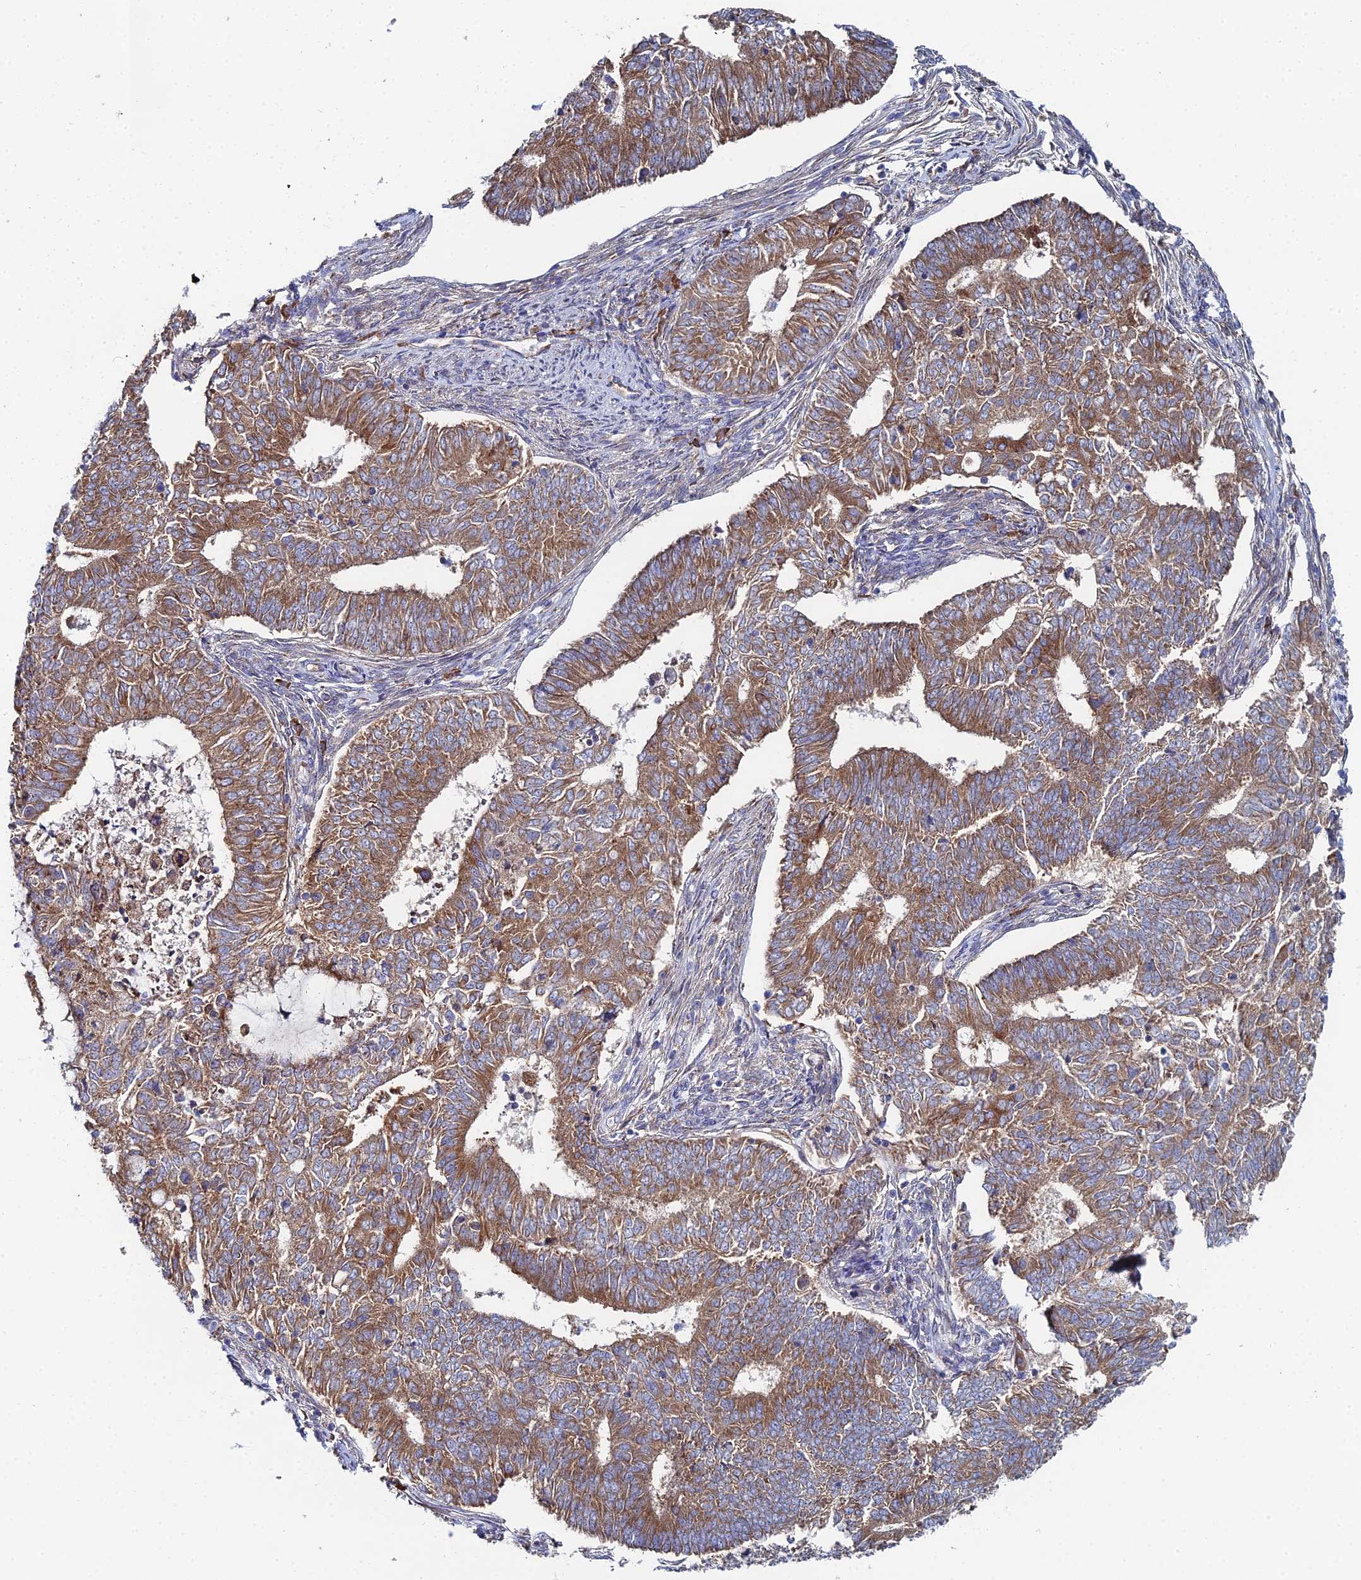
{"staining": {"intensity": "moderate", "quantity": ">75%", "location": "cytoplasmic/membranous"}, "tissue": "endometrial cancer", "cell_type": "Tumor cells", "image_type": "cancer", "snomed": [{"axis": "morphology", "description": "Adenocarcinoma, NOS"}, {"axis": "topography", "description": "Endometrium"}], "caption": "Immunohistochemistry image of neoplastic tissue: human endometrial cancer stained using IHC demonstrates medium levels of moderate protein expression localized specifically in the cytoplasmic/membranous of tumor cells, appearing as a cytoplasmic/membranous brown color.", "gene": "CLCN3", "patient": {"sex": "female", "age": 62}}